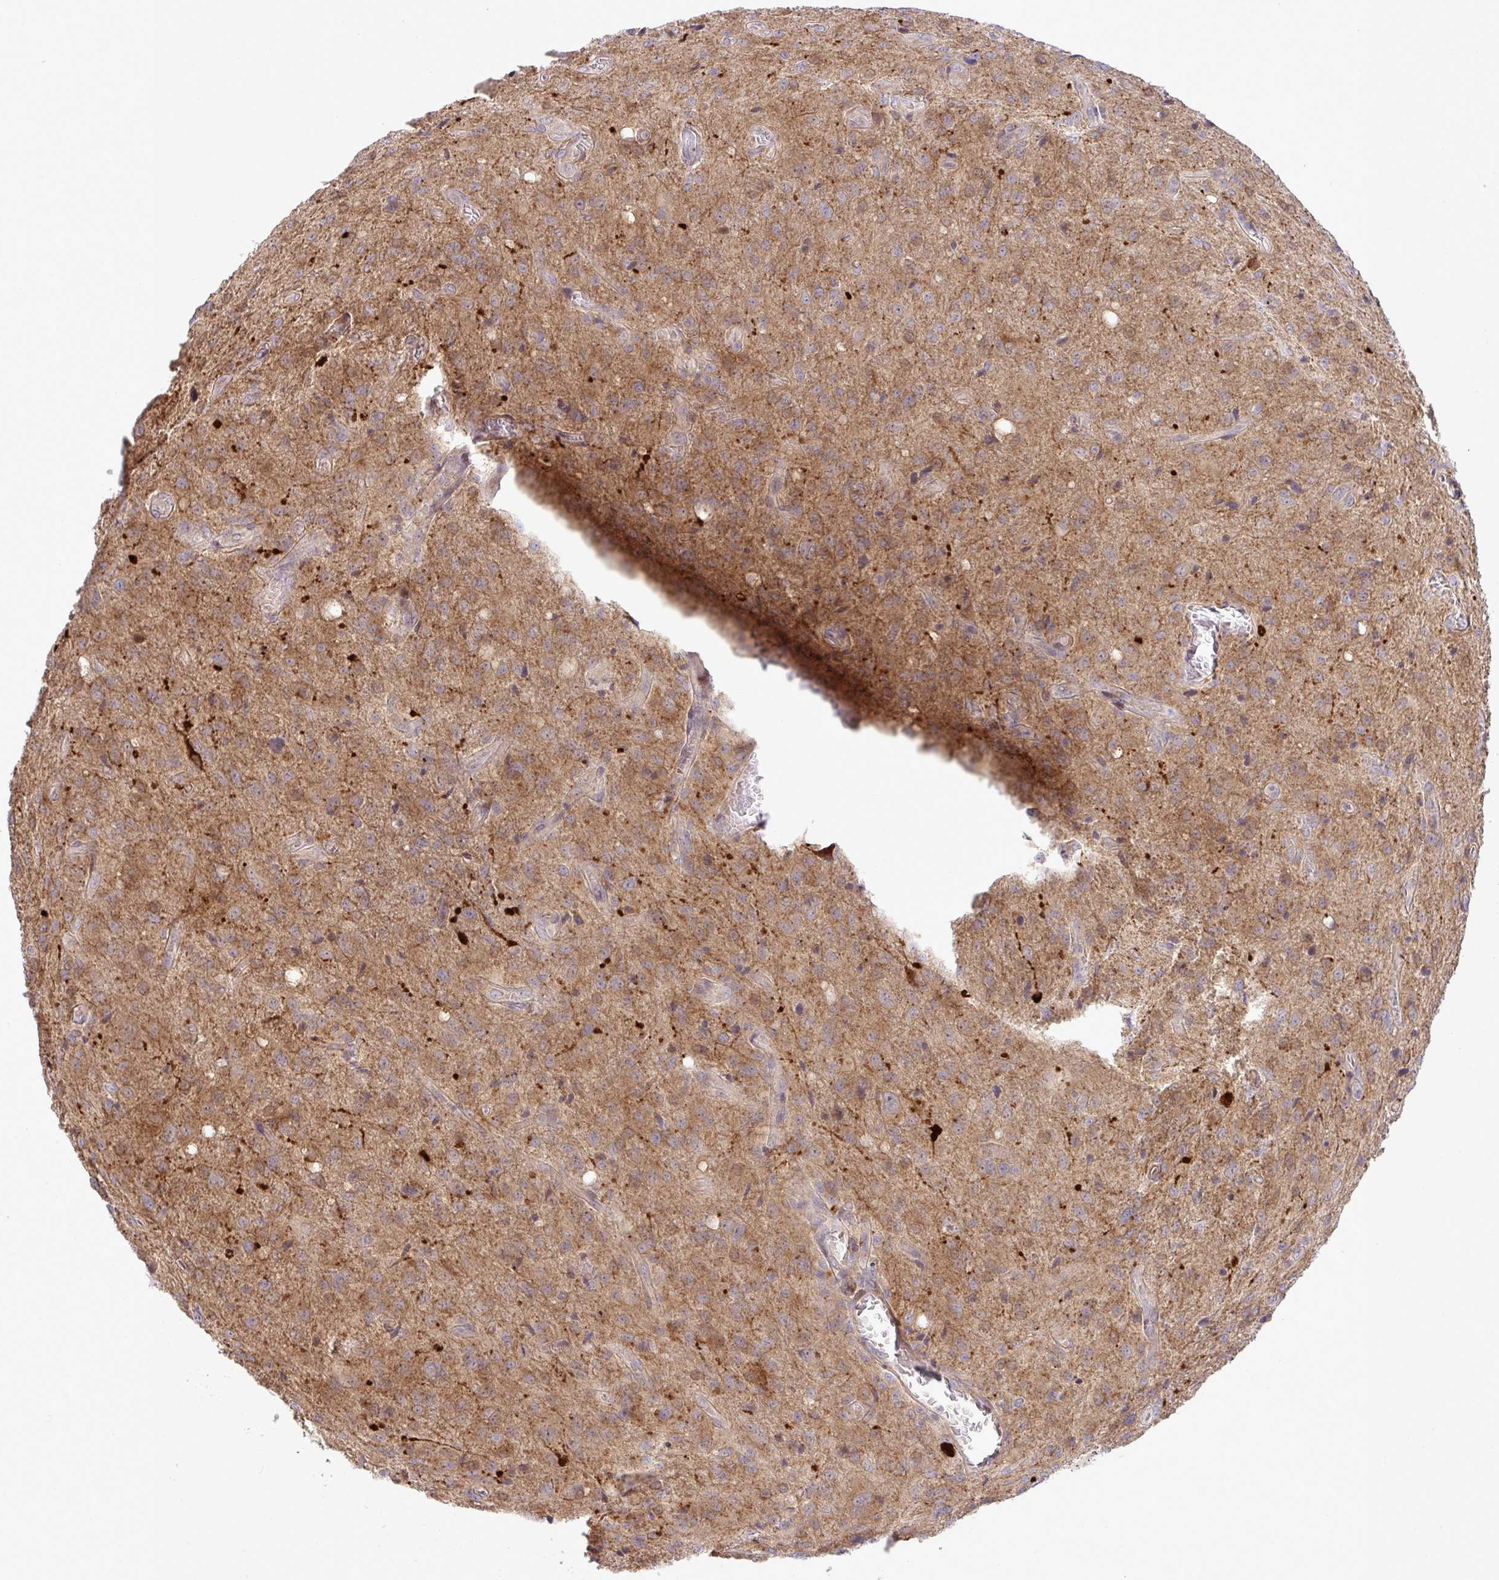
{"staining": {"intensity": "moderate", "quantity": "<25%", "location": "cytoplasmic/membranous"}, "tissue": "glioma", "cell_type": "Tumor cells", "image_type": "cancer", "snomed": [{"axis": "morphology", "description": "Glioma, malignant, Low grade"}, {"axis": "topography", "description": "Brain"}], "caption": "A high-resolution histopathology image shows immunohistochemistry staining of glioma, which displays moderate cytoplasmic/membranous expression in about <25% of tumor cells.", "gene": "SLC9A6", "patient": {"sex": "male", "age": 66}}